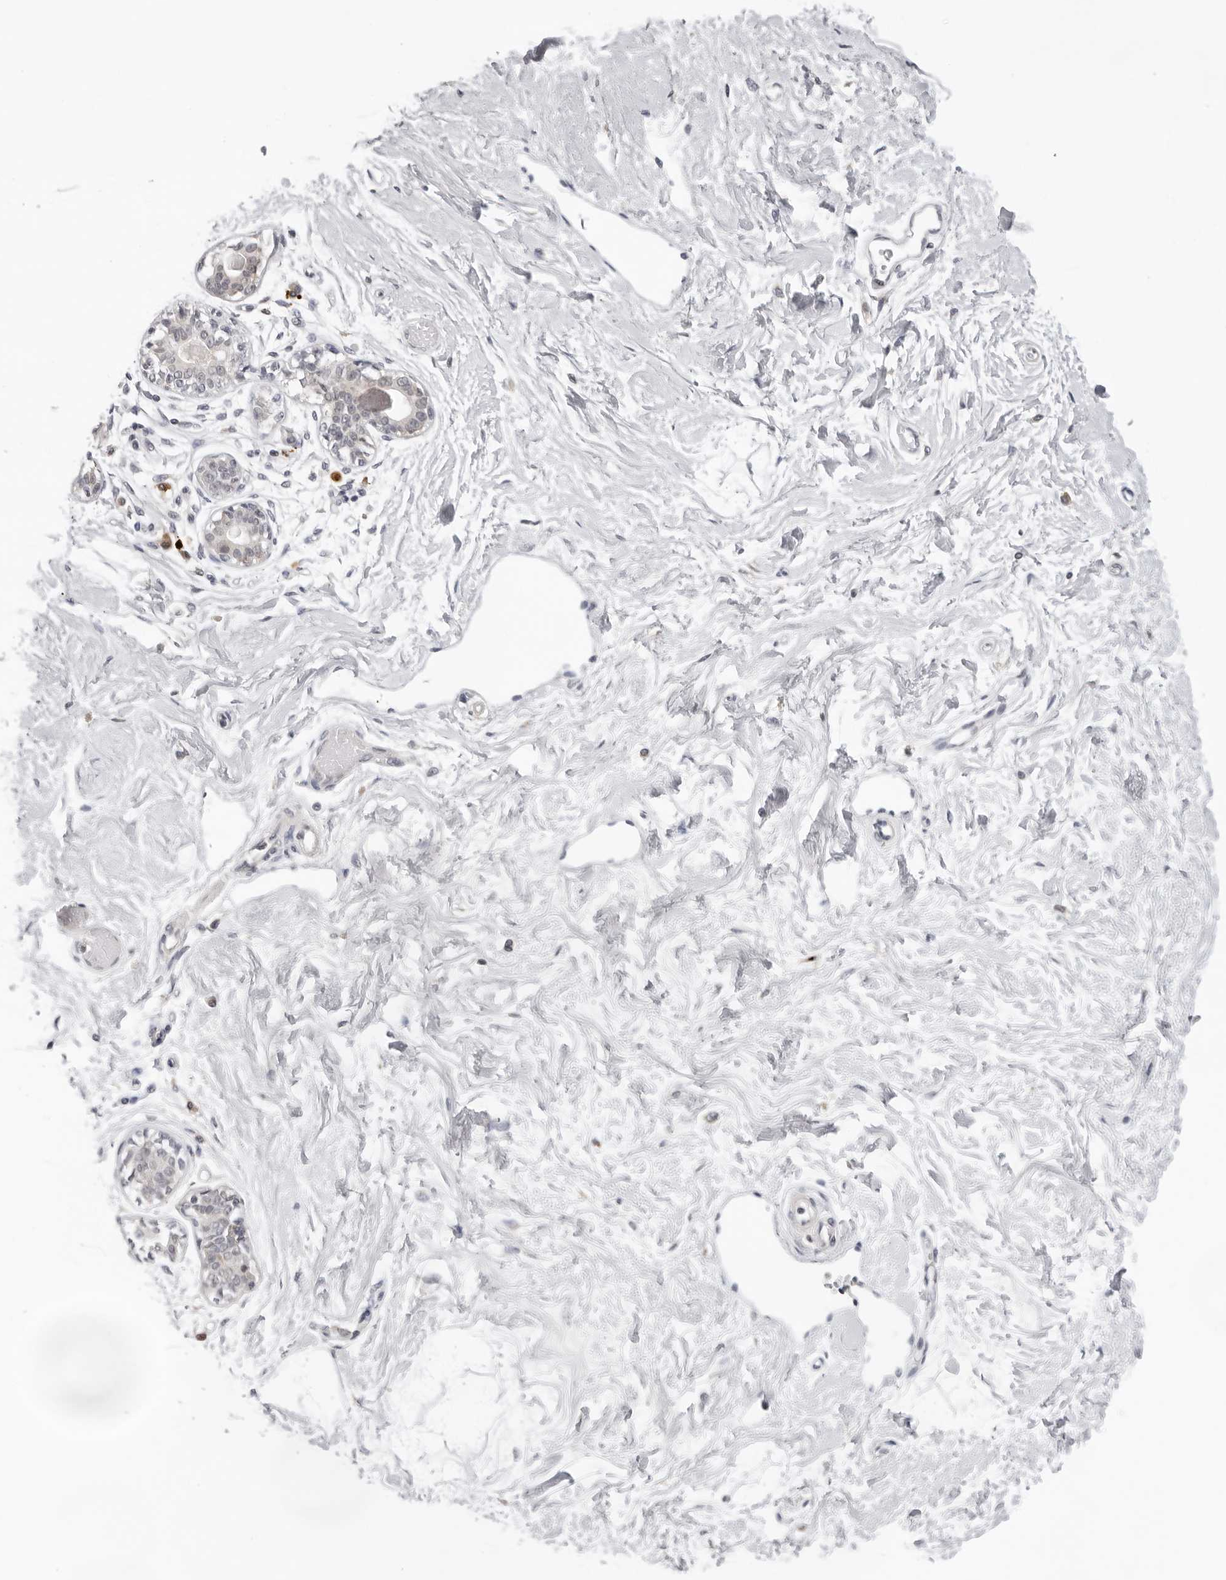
{"staining": {"intensity": "negative", "quantity": "none", "location": "none"}, "tissue": "breast", "cell_type": "Adipocytes", "image_type": "normal", "snomed": [{"axis": "morphology", "description": "Normal tissue, NOS"}, {"axis": "topography", "description": "Breast"}], "caption": "Histopathology image shows no protein positivity in adipocytes of unremarkable breast. (DAB IHC with hematoxylin counter stain).", "gene": "IL17RA", "patient": {"sex": "female", "age": 45}}